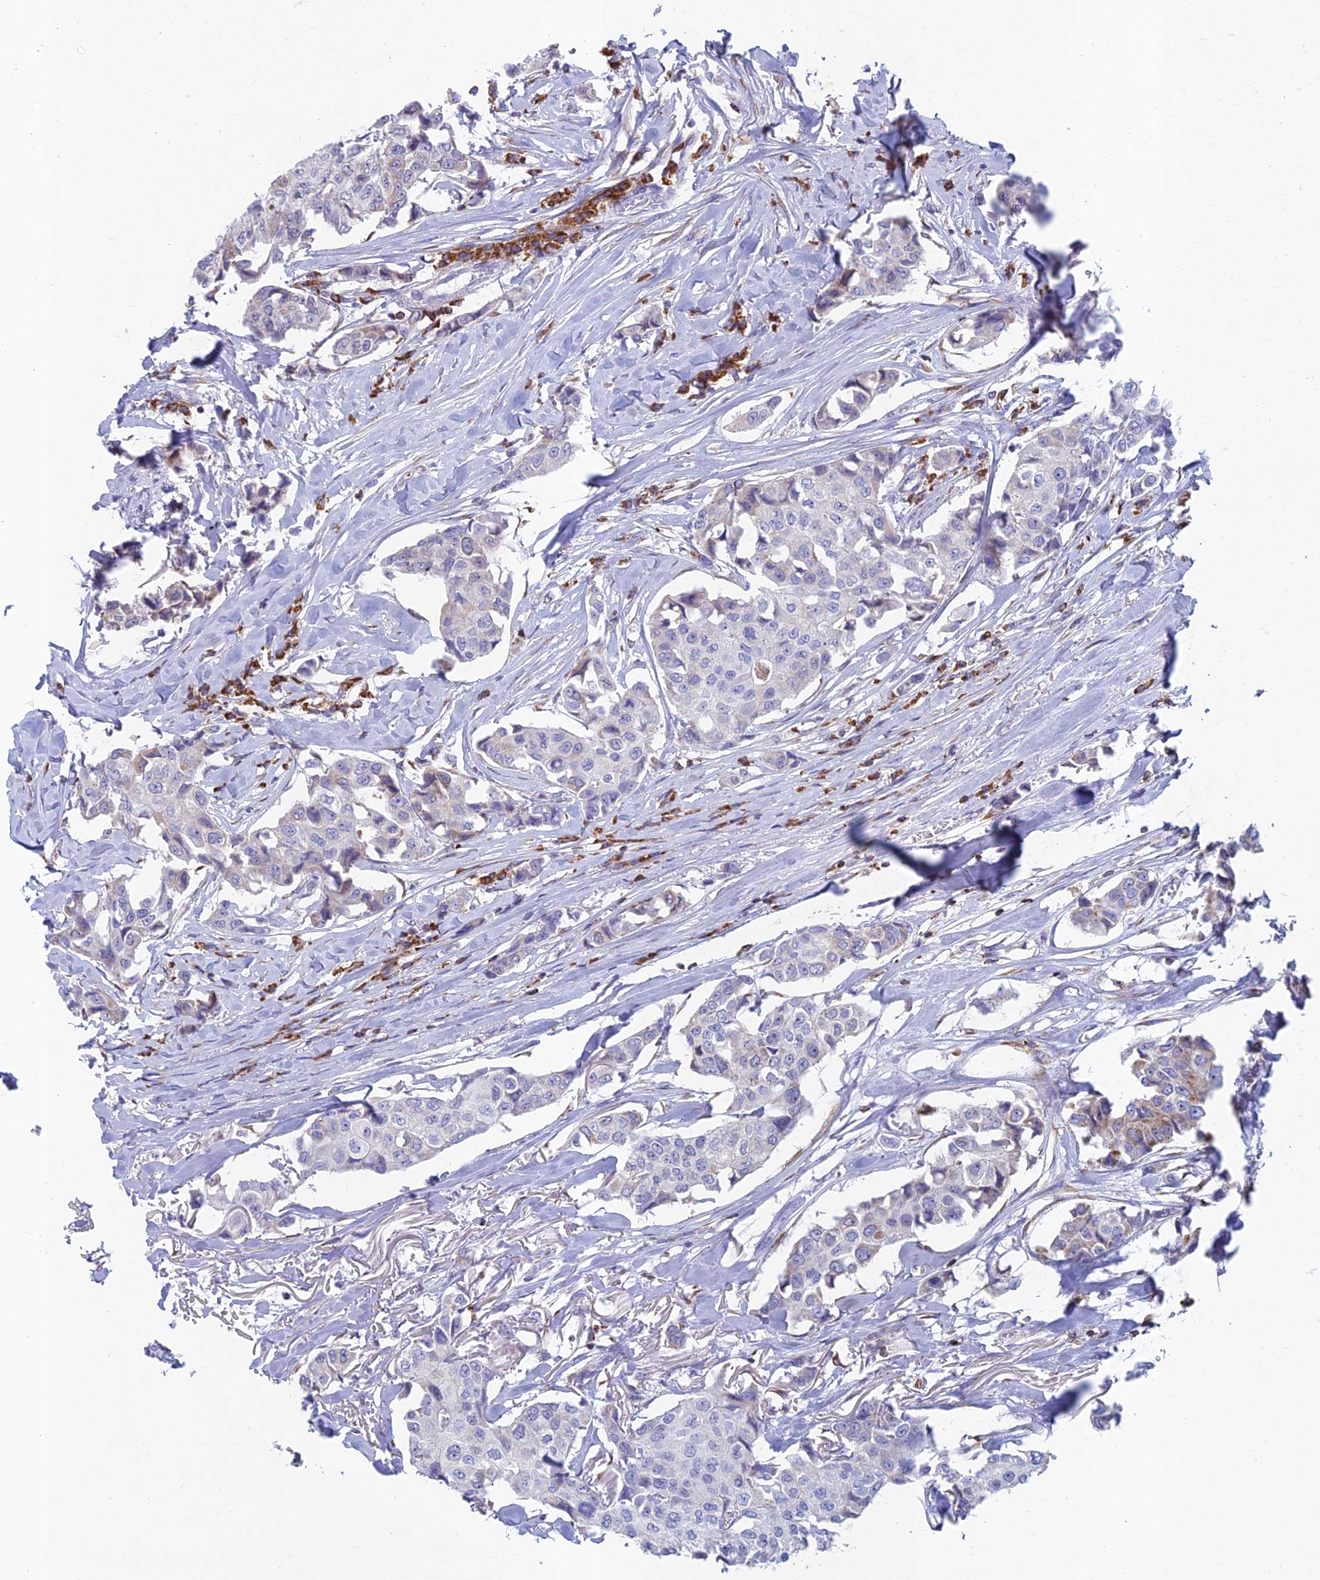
{"staining": {"intensity": "negative", "quantity": "none", "location": "none"}, "tissue": "breast cancer", "cell_type": "Tumor cells", "image_type": "cancer", "snomed": [{"axis": "morphology", "description": "Duct carcinoma"}, {"axis": "topography", "description": "Breast"}], "caption": "IHC image of breast cancer (intraductal carcinoma) stained for a protein (brown), which shows no staining in tumor cells.", "gene": "ABI3BP", "patient": {"sex": "female", "age": 80}}